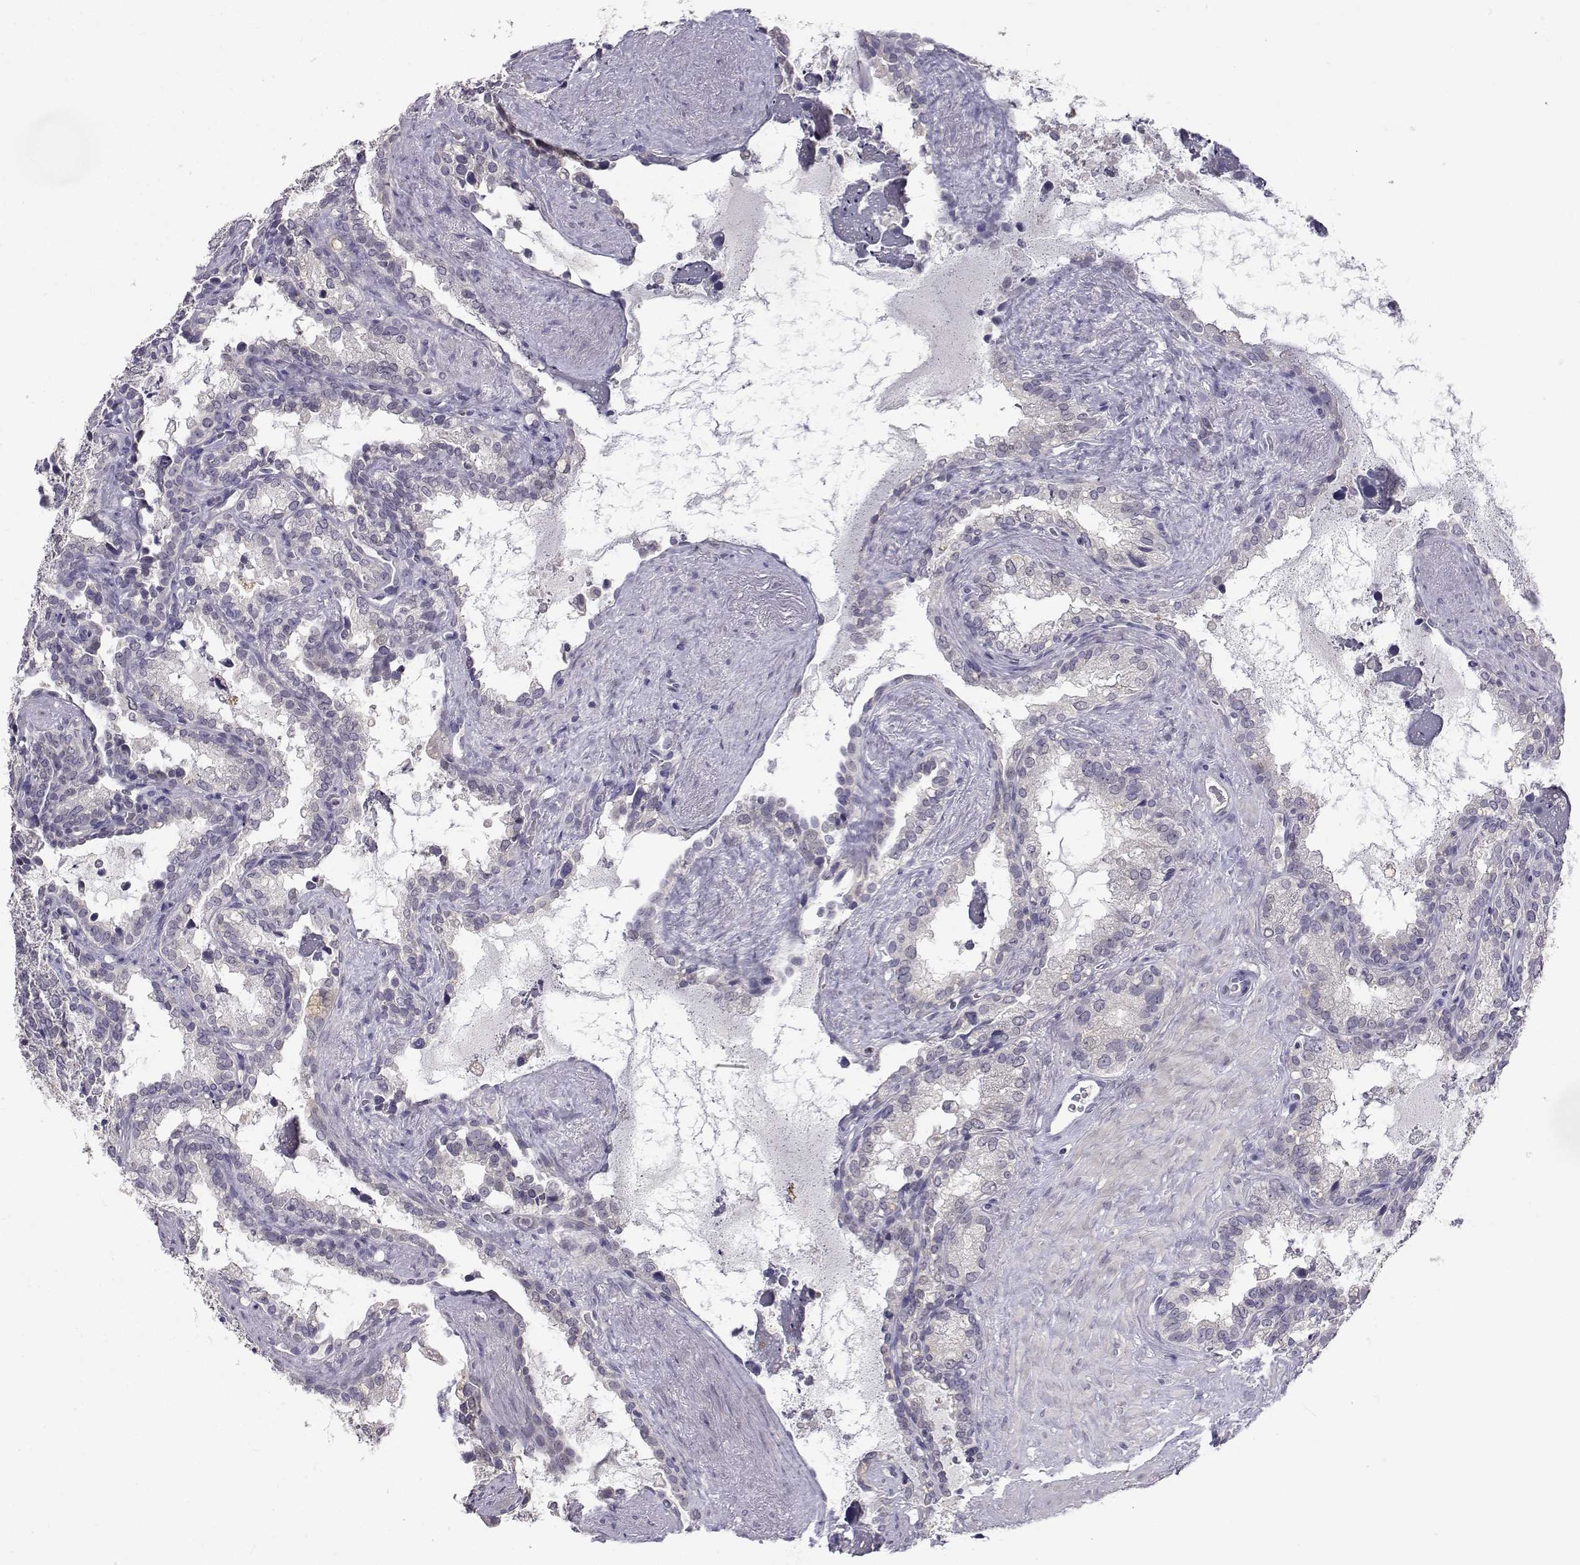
{"staining": {"intensity": "negative", "quantity": "none", "location": "none"}, "tissue": "seminal vesicle", "cell_type": "Glandular cells", "image_type": "normal", "snomed": [{"axis": "morphology", "description": "Normal tissue, NOS"}, {"axis": "topography", "description": "Seminal veicle"}], "caption": "High power microscopy image of an IHC histopathology image of normal seminal vesicle, revealing no significant expression in glandular cells. (Brightfield microscopy of DAB (3,3'-diaminobenzidine) immunohistochemistry (IHC) at high magnification).", "gene": "SLC6A3", "patient": {"sex": "male", "age": 71}}